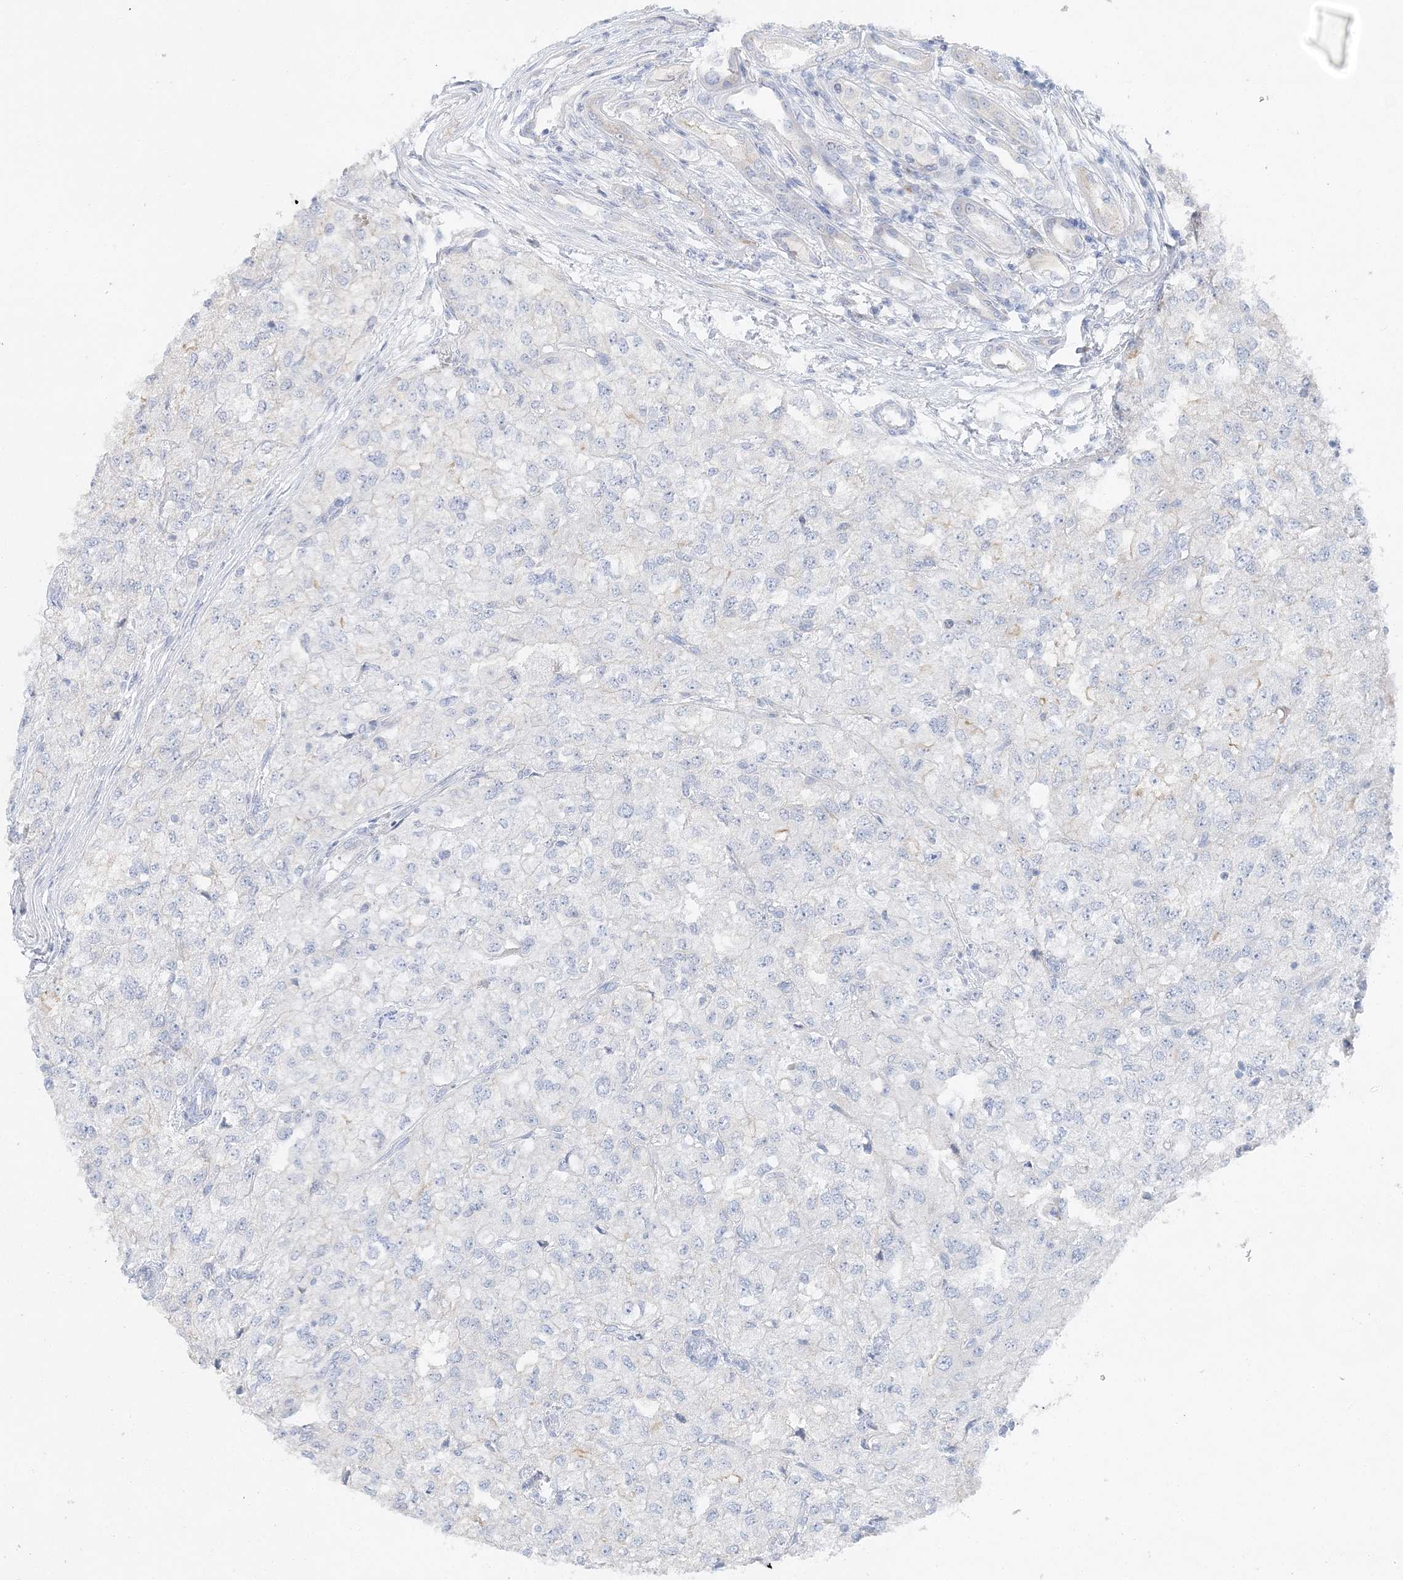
{"staining": {"intensity": "negative", "quantity": "none", "location": "none"}, "tissue": "renal cancer", "cell_type": "Tumor cells", "image_type": "cancer", "snomed": [{"axis": "morphology", "description": "Adenocarcinoma, NOS"}, {"axis": "topography", "description": "Kidney"}], "caption": "This is a image of IHC staining of renal adenocarcinoma, which shows no expression in tumor cells. (DAB (3,3'-diaminobenzidine) immunohistochemistry visualized using brightfield microscopy, high magnification).", "gene": "SLC5A6", "patient": {"sex": "female", "age": 54}}